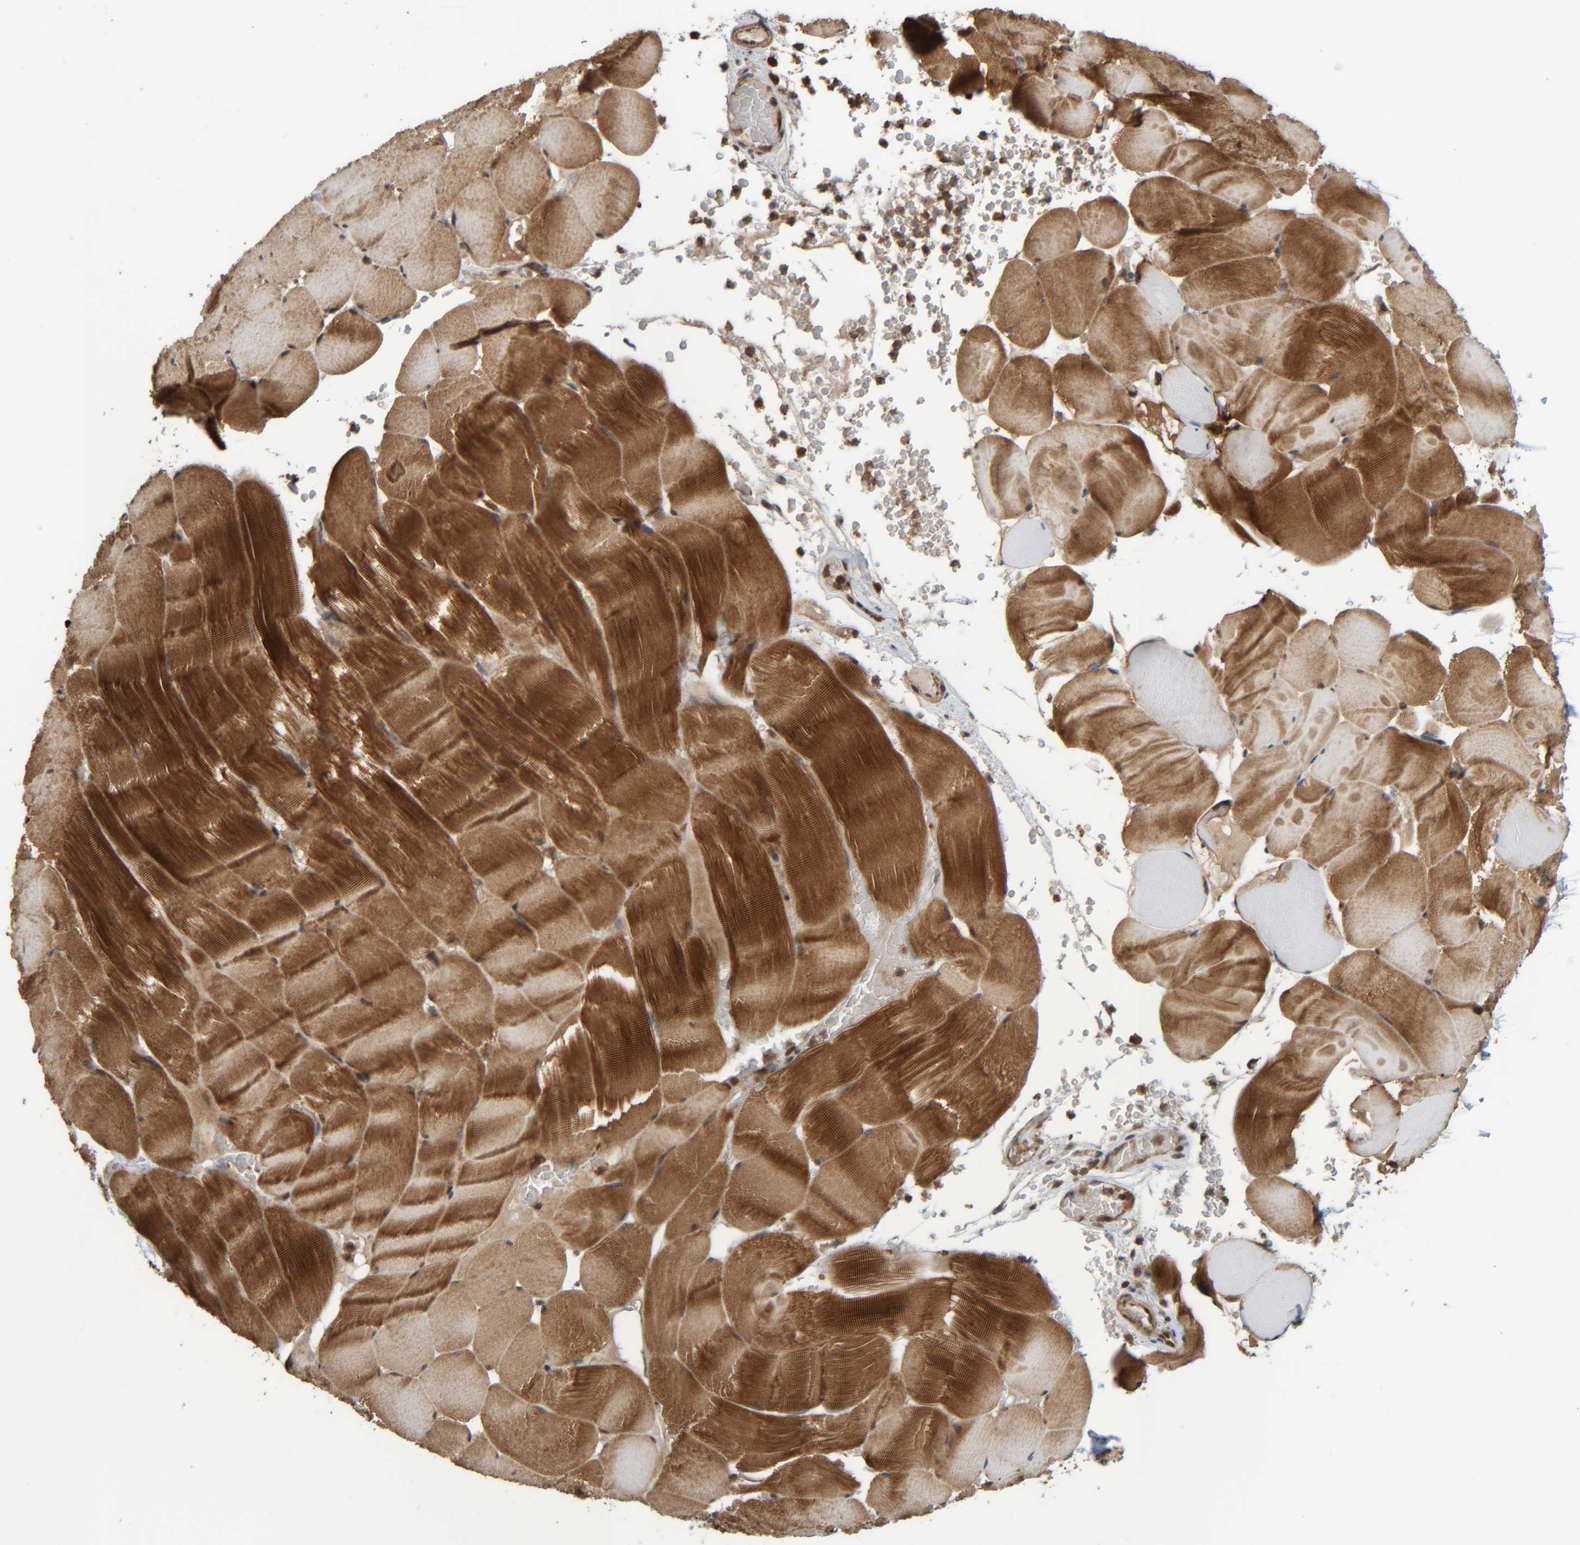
{"staining": {"intensity": "strong", "quantity": ">75%", "location": "cytoplasmic/membranous"}, "tissue": "skeletal muscle", "cell_type": "Myocytes", "image_type": "normal", "snomed": [{"axis": "morphology", "description": "Normal tissue, NOS"}, {"axis": "topography", "description": "Skeletal muscle"}], "caption": "Strong cytoplasmic/membranous staining for a protein is appreciated in about >75% of myocytes of benign skeletal muscle using immunohistochemistry.", "gene": "CCDC57", "patient": {"sex": "male", "age": 62}}